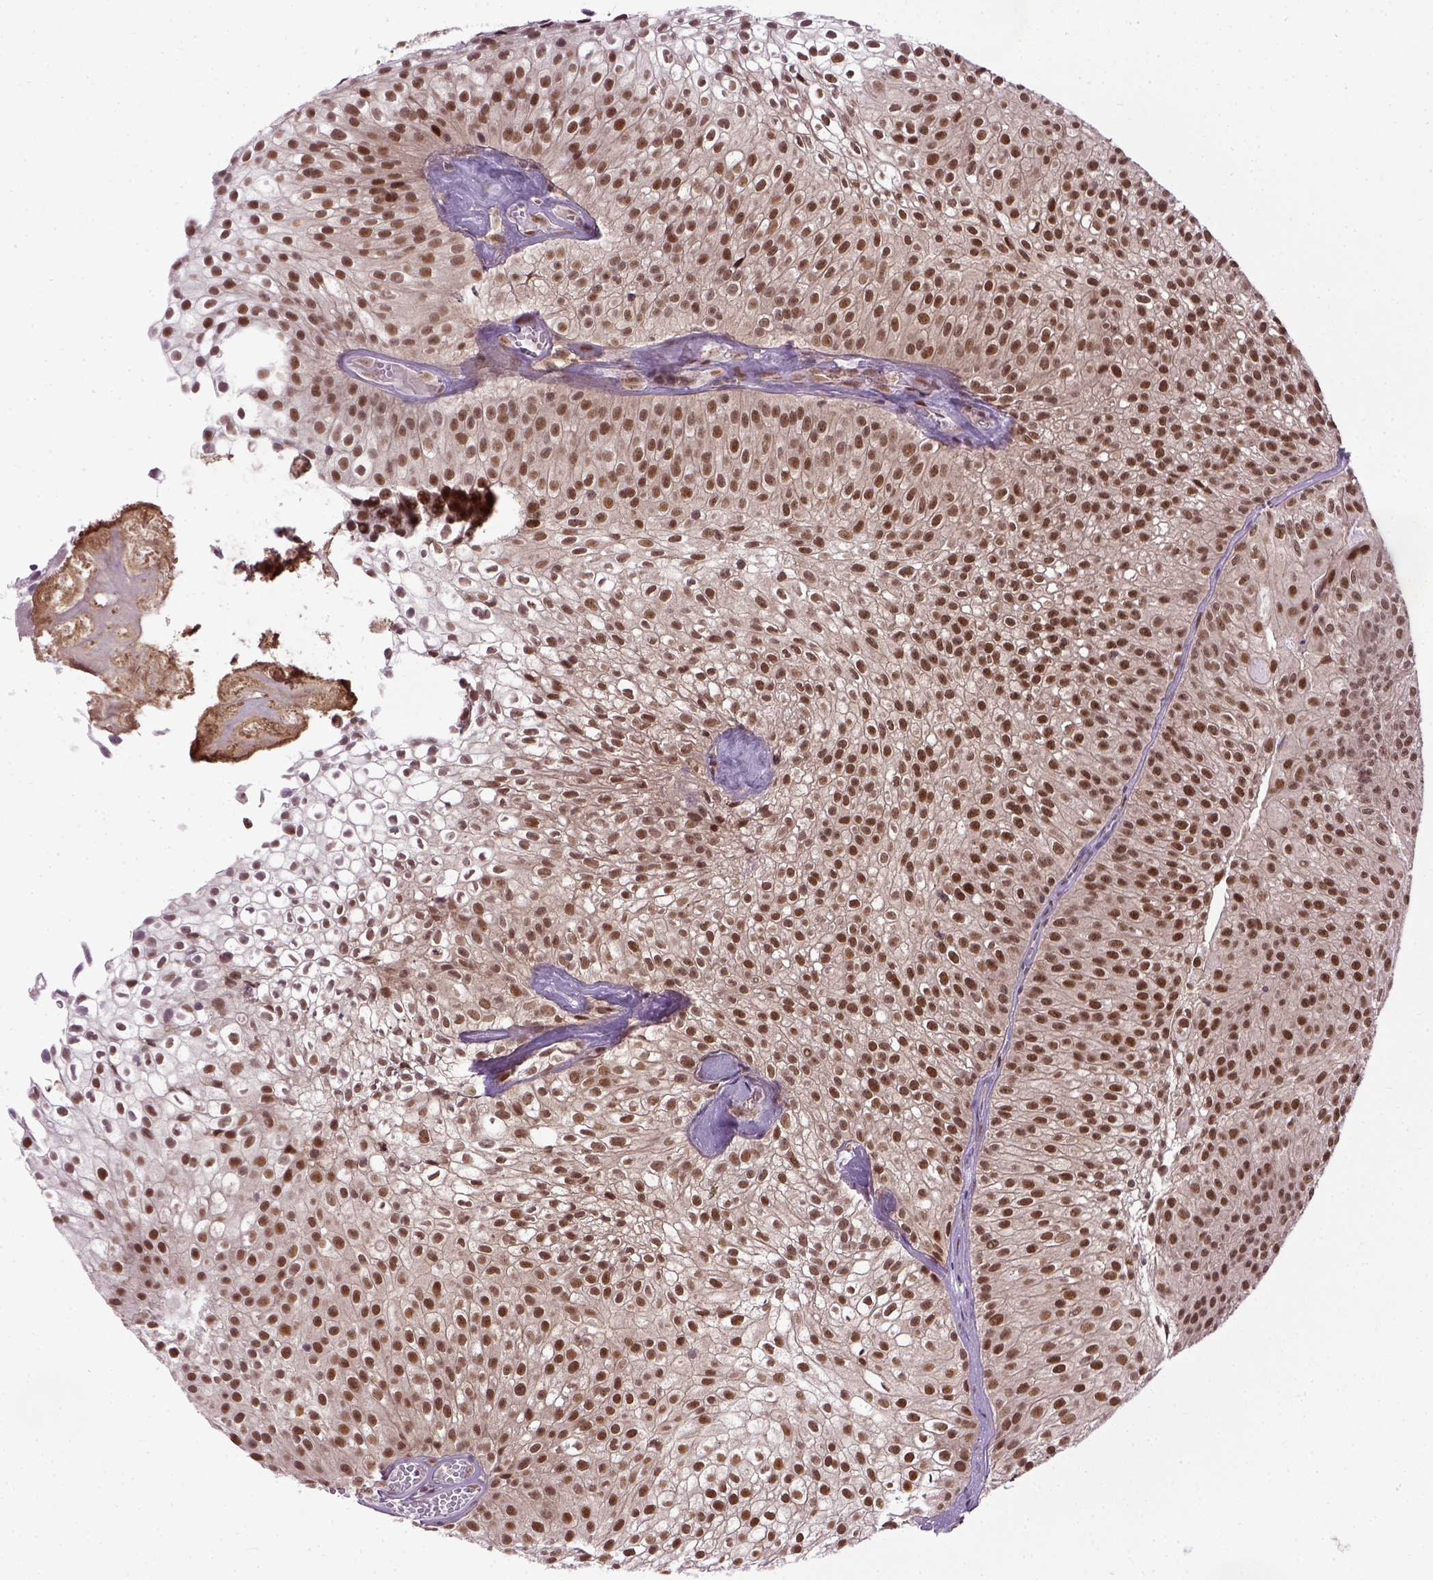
{"staining": {"intensity": "moderate", "quantity": ">75%", "location": "nuclear"}, "tissue": "urothelial cancer", "cell_type": "Tumor cells", "image_type": "cancer", "snomed": [{"axis": "morphology", "description": "Urothelial carcinoma, Low grade"}, {"axis": "topography", "description": "Urinary bladder"}], "caption": "Protein expression analysis of human urothelial cancer reveals moderate nuclear staining in approximately >75% of tumor cells.", "gene": "UBA3", "patient": {"sex": "male", "age": 70}}